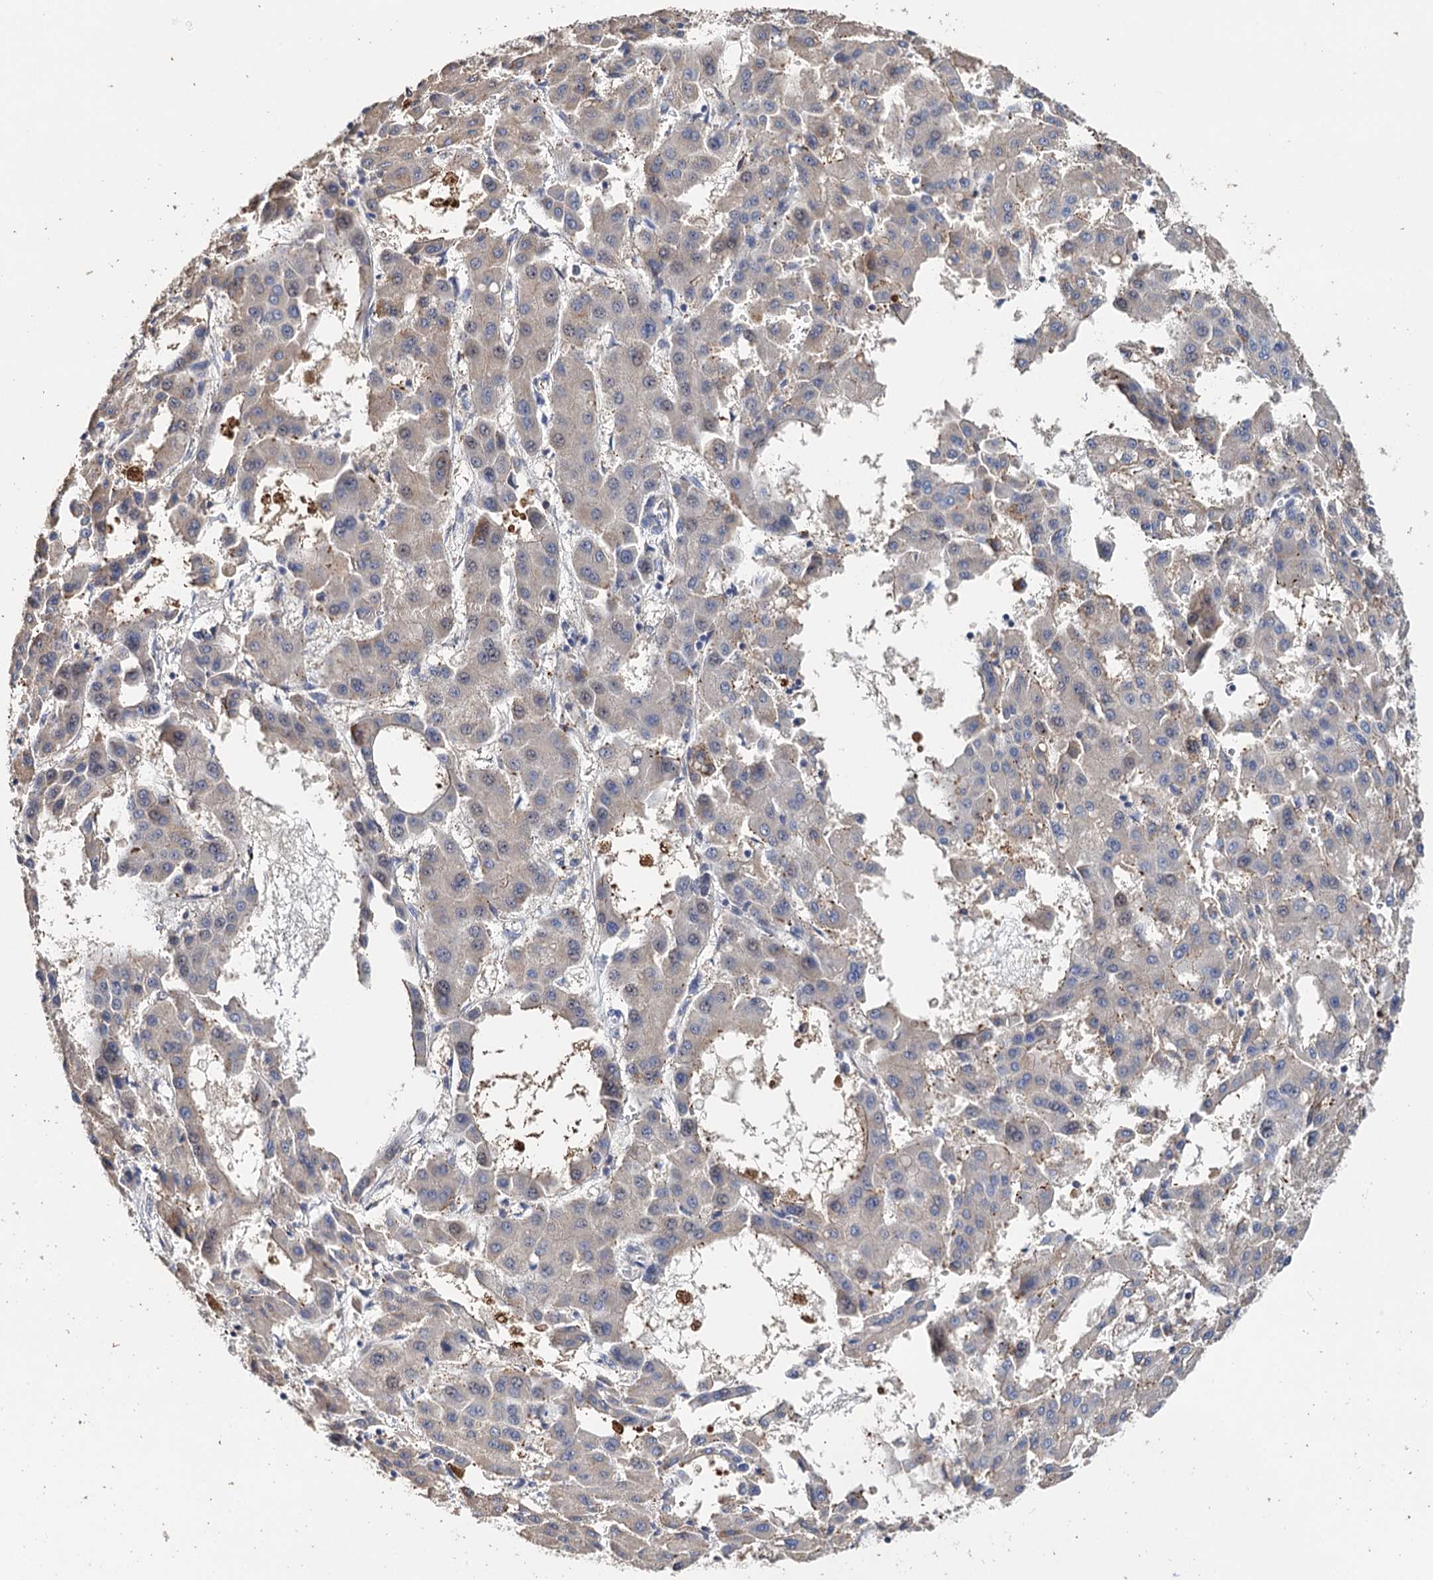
{"staining": {"intensity": "negative", "quantity": "none", "location": "none"}, "tissue": "liver cancer", "cell_type": "Tumor cells", "image_type": "cancer", "snomed": [{"axis": "morphology", "description": "Carcinoma, Hepatocellular, NOS"}, {"axis": "topography", "description": "Liver"}], "caption": "Immunohistochemical staining of liver cancer displays no significant expression in tumor cells.", "gene": "DNAH6", "patient": {"sex": "male", "age": 47}}